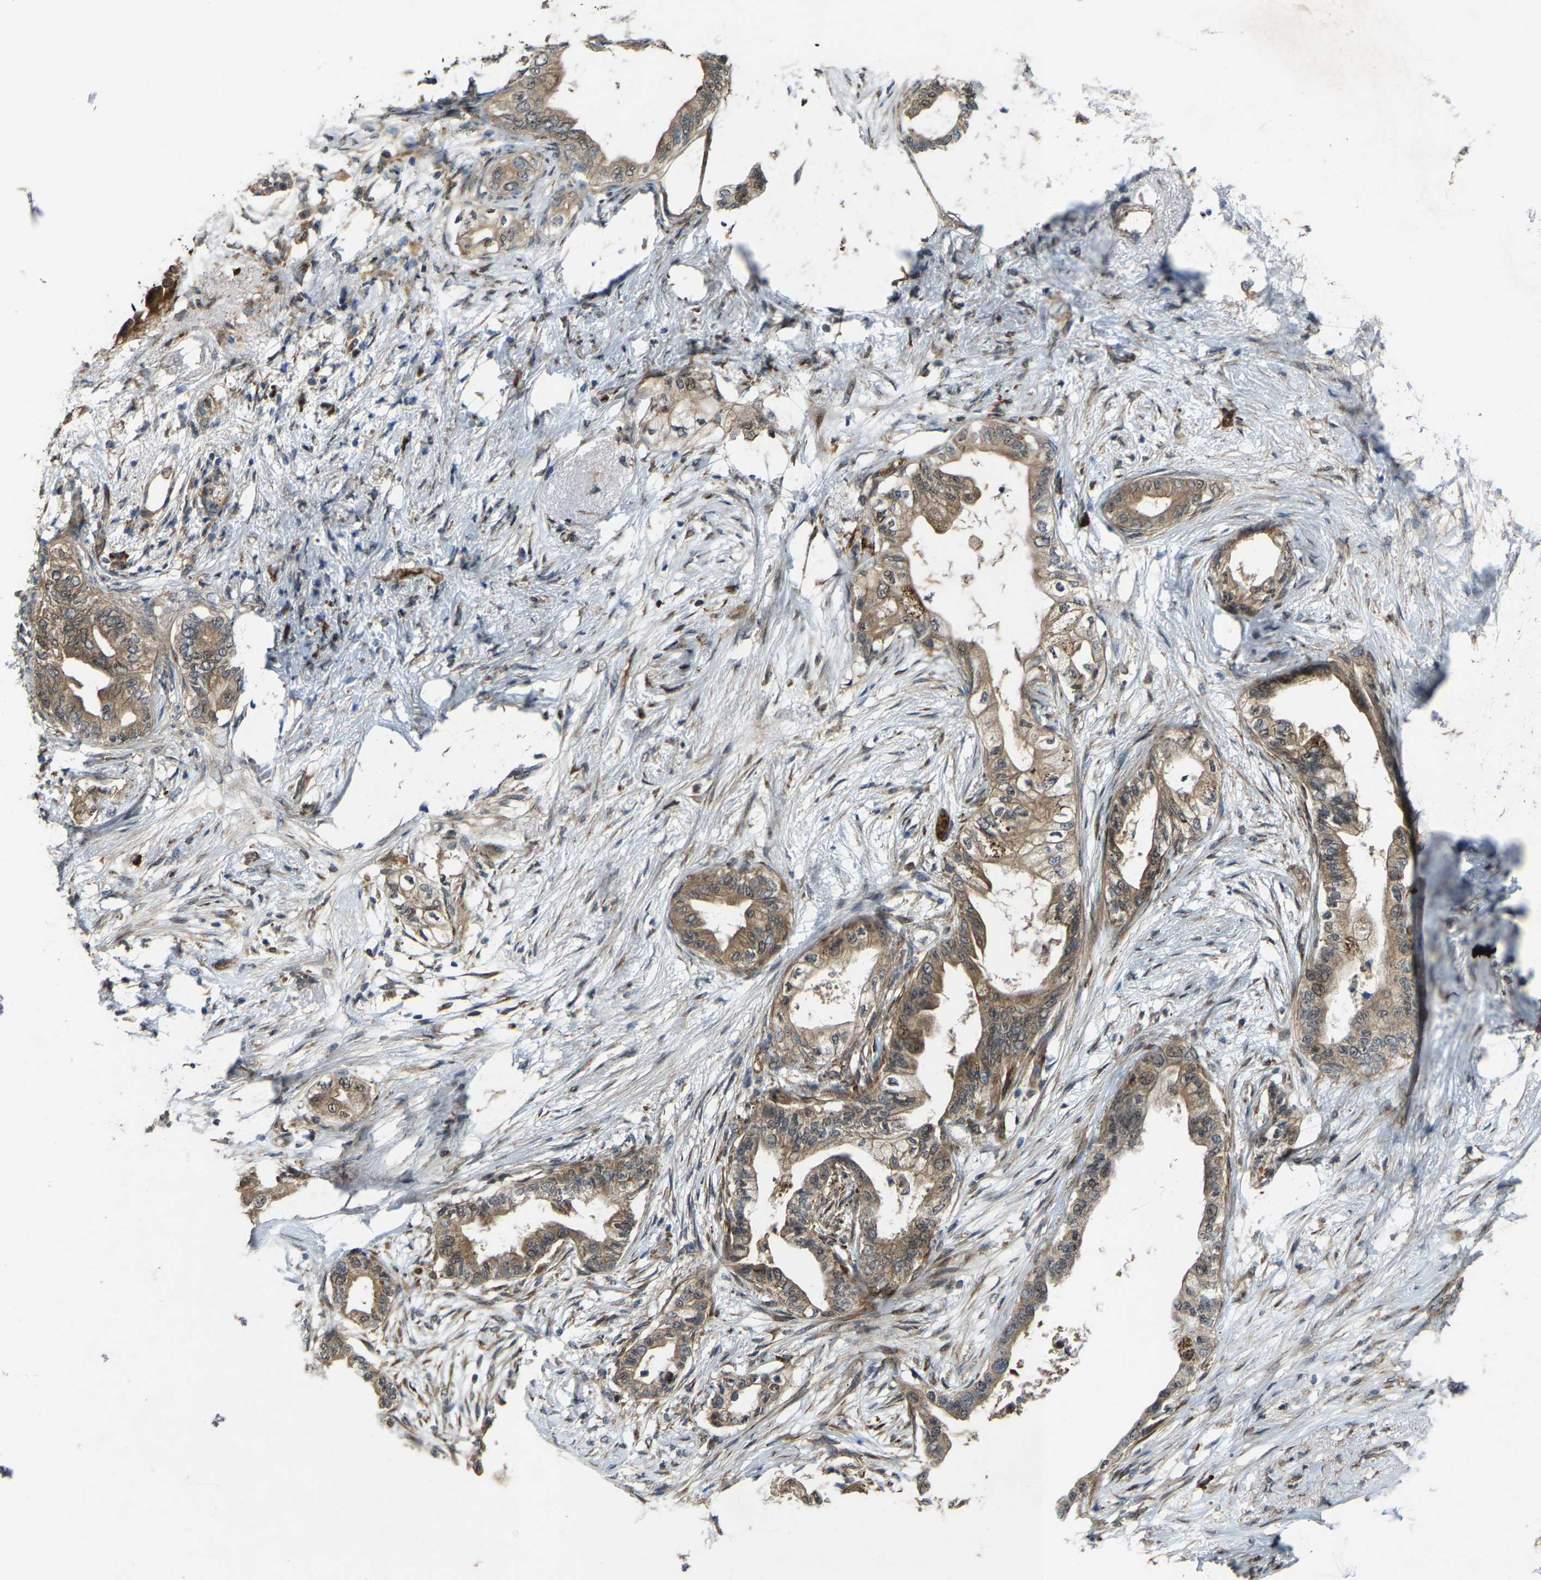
{"staining": {"intensity": "moderate", "quantity": ">75%", "location": "cytoplasmic/membranous"}, "tissue": "pancreatic cancer", "cell_type": "Tumor cells", "image_type": "cancer", "snomed": [{"axis": "morphology", "description": "Normal tissue, NOS"}, {"axis": "morphology", "description": "Adenocarcinoma, NOS"}, {"axis": "topography", "description": "Pancreas"}, {"axis": "topography", "description": "Duodenum"}], "caption": "Brown immunohistochemical staining in human adenocarcinoma (pancreatic) exhibits moderate cytoplasmic/membranous staining in about >75% of tumor cells.", "gene": "LRRC72", "patient": {"sex": "female", "age": 60}}